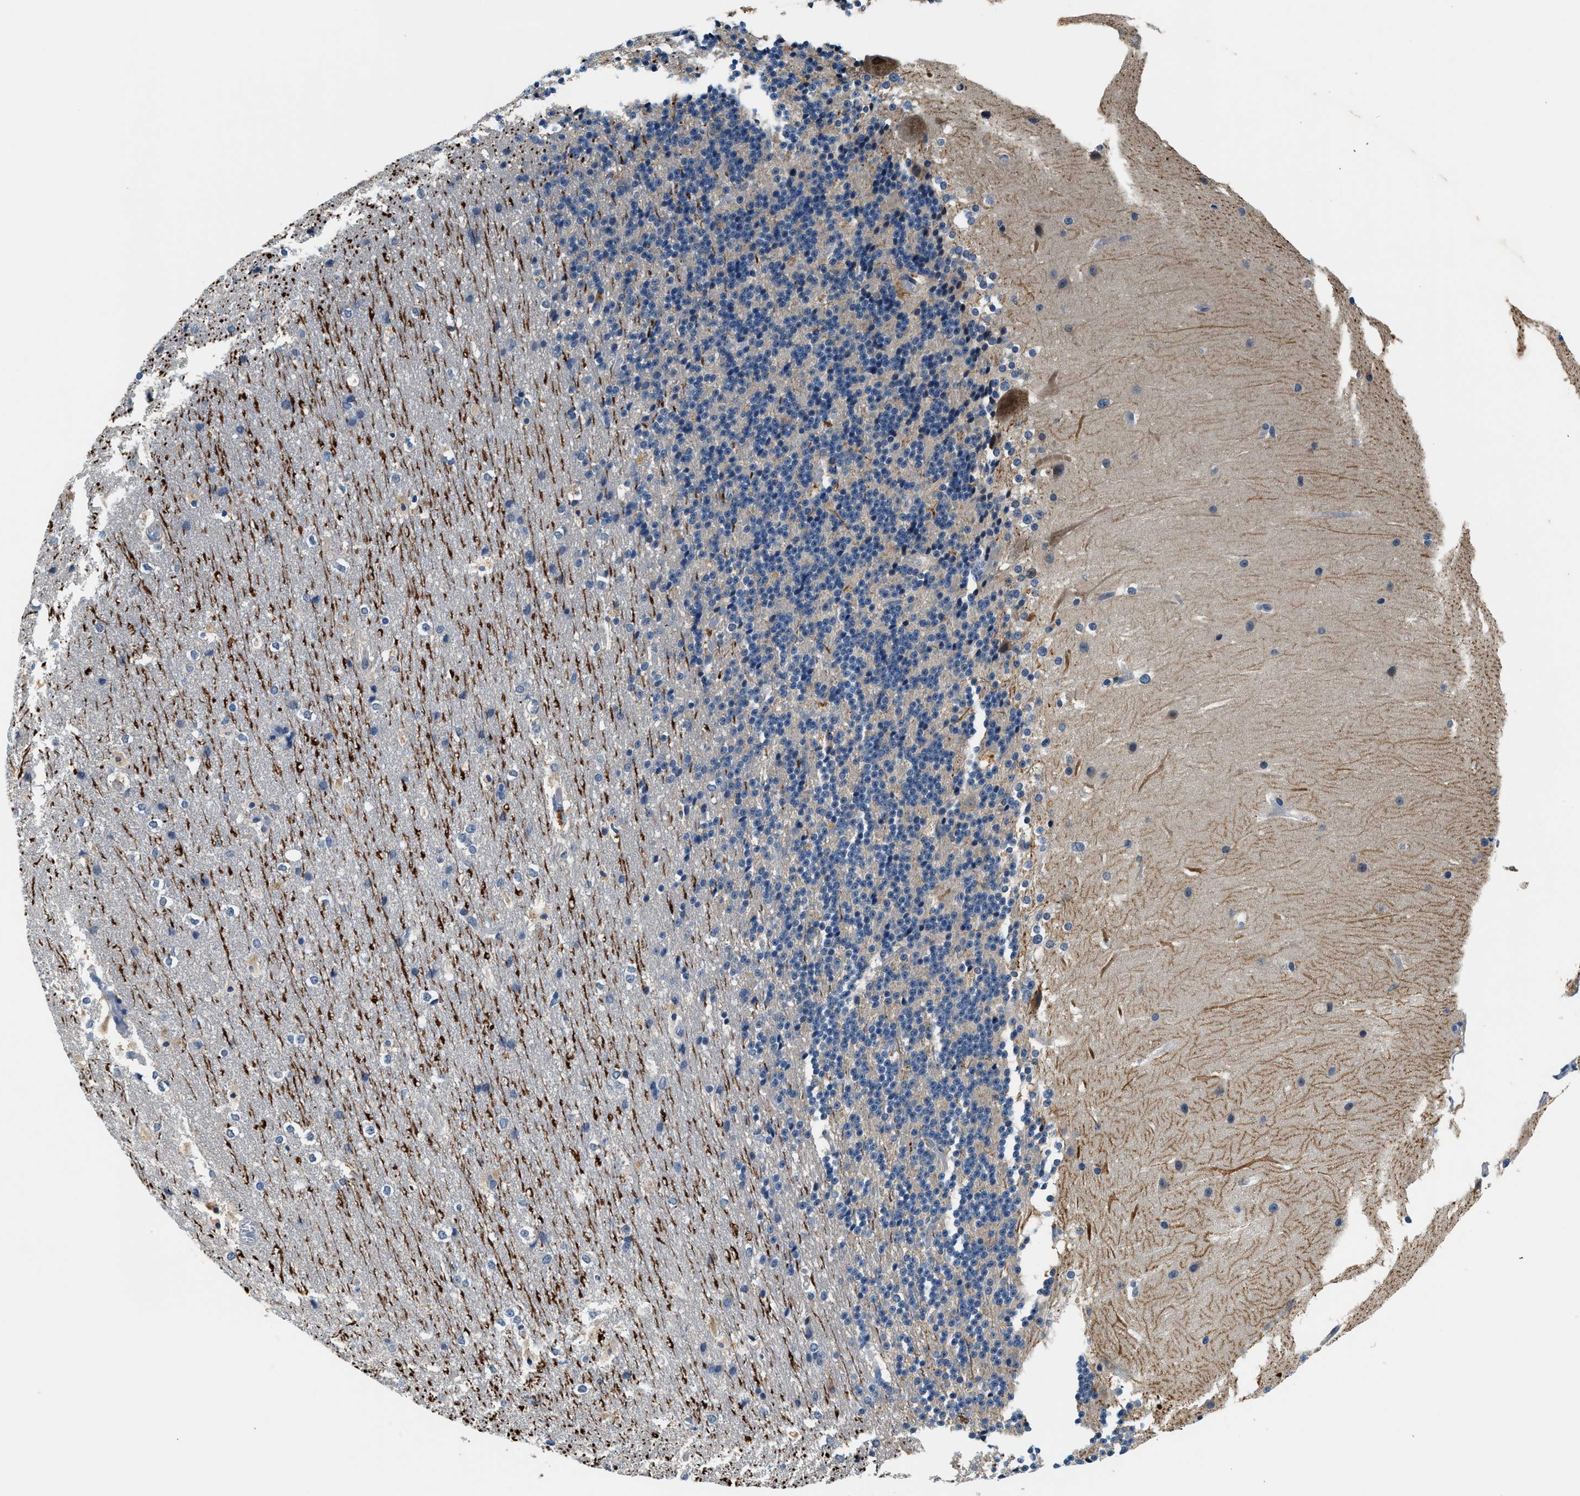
{"staining": {"intensity": "weak", "quantity": "<25%", "location": "cytoplasmic/membranous"}, "tissue": "cerebellum", "cell_type": "Cells in granular layer", "image_type": "normal", "snomed": [{"axis": "morphology", "description": "Normal tissue, NOS"}, {"axis": "topography", "description": "Cerebellum"}], "caption": "Human cerebellum stained for a protein using IHC exhibits no expression in cells in granular layer.", "gene": "SLC35E1", "patient": {"sex": "female", "age": 19}}